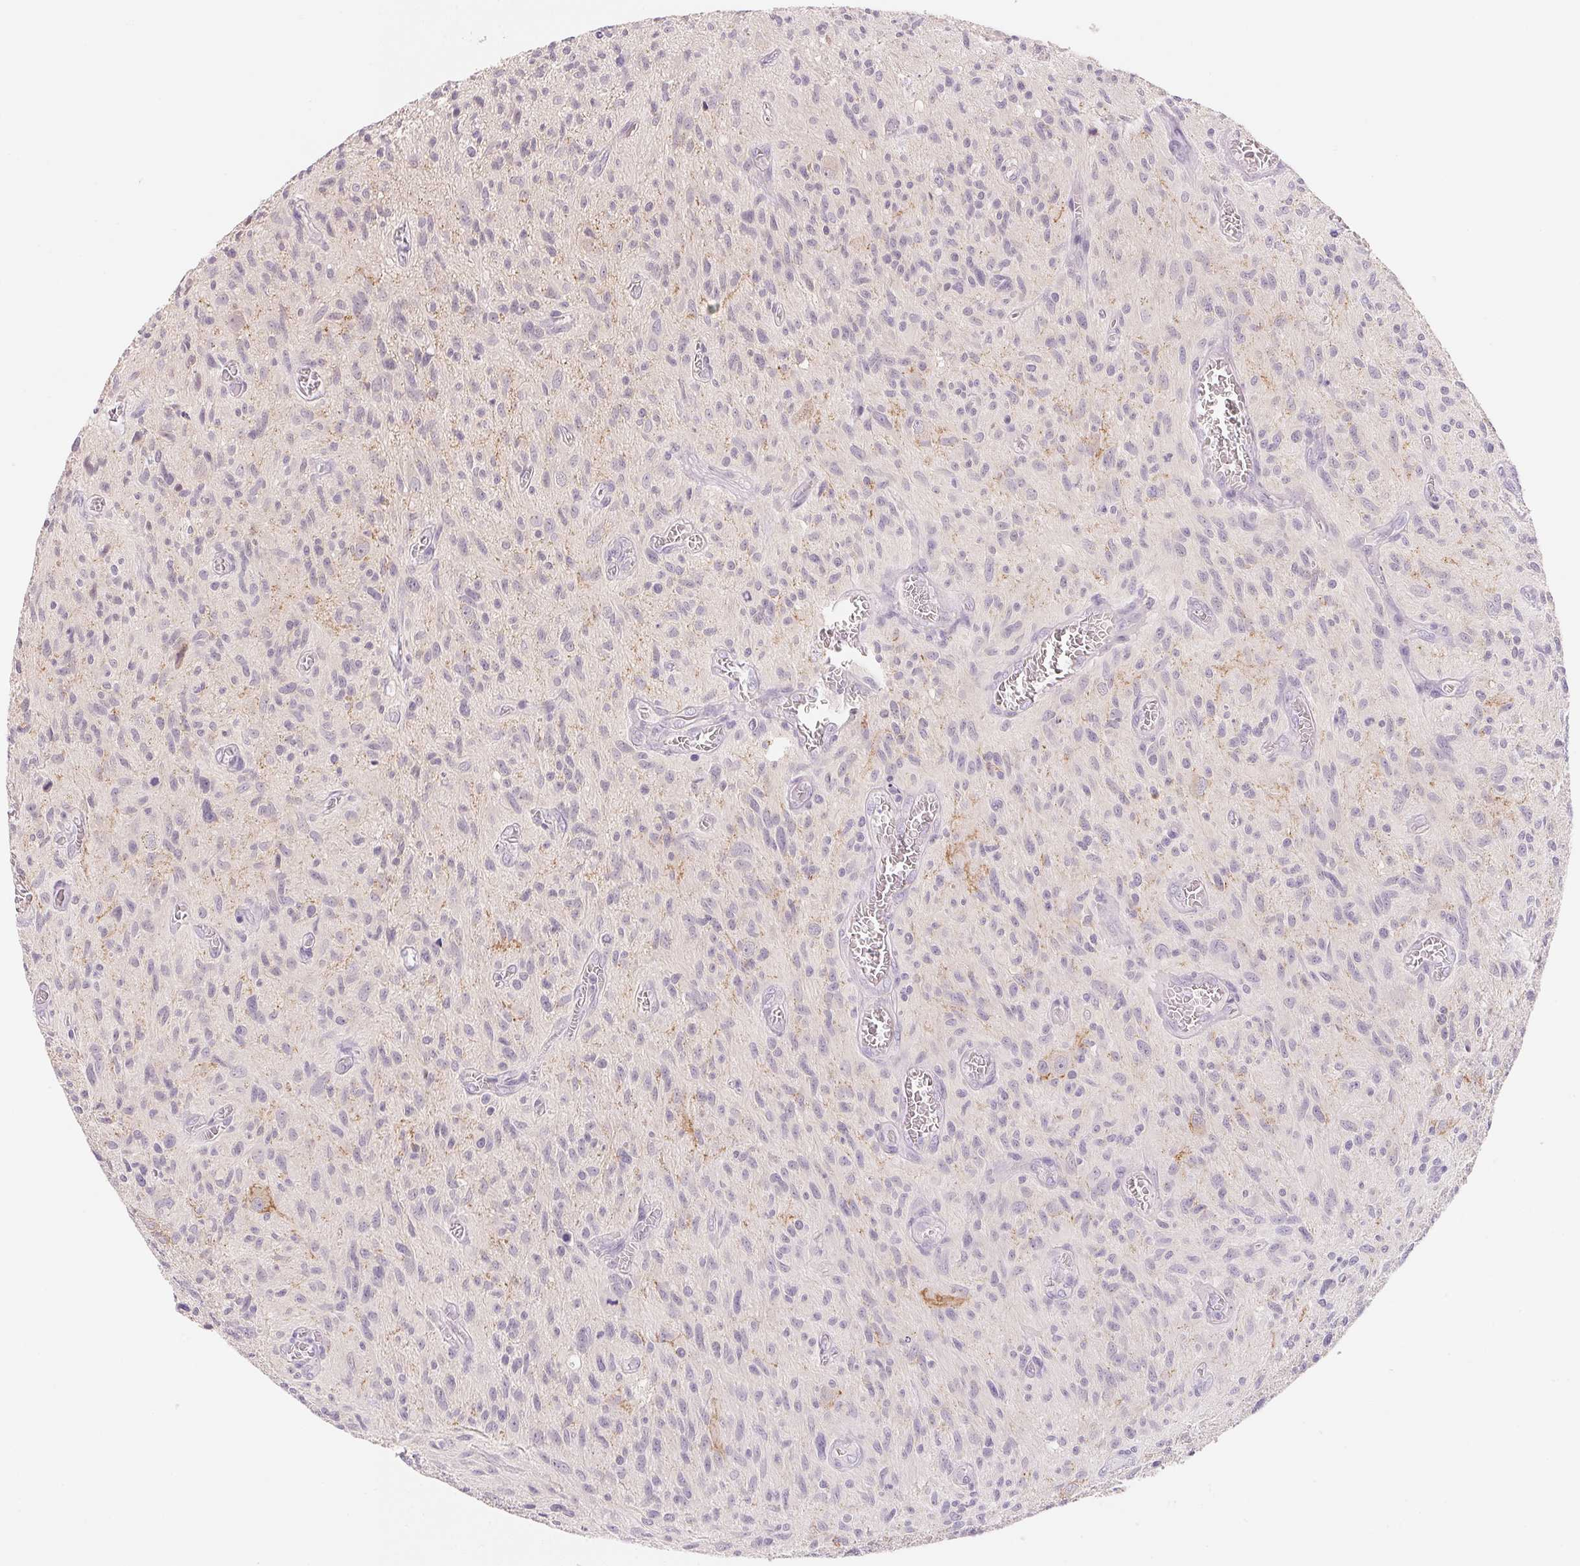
{"staining": {"intensity": "negative", "quantity": "none", "location": "none"}, "tissue": "glioma", "cell_type": "Tumor cells", "image_type": "cancer", "snomed": [{"axis": "morphology", "description": "Glioma, malignant, High grade"}, {"axis": "topography", "description": "Brain"}], "caption": "Micrograph shows no significant protein staining in tumor cells of malignant glioma (high-grade).", "gene": "MCOLN3", "patient": {"sex": "male", "age": 75}}